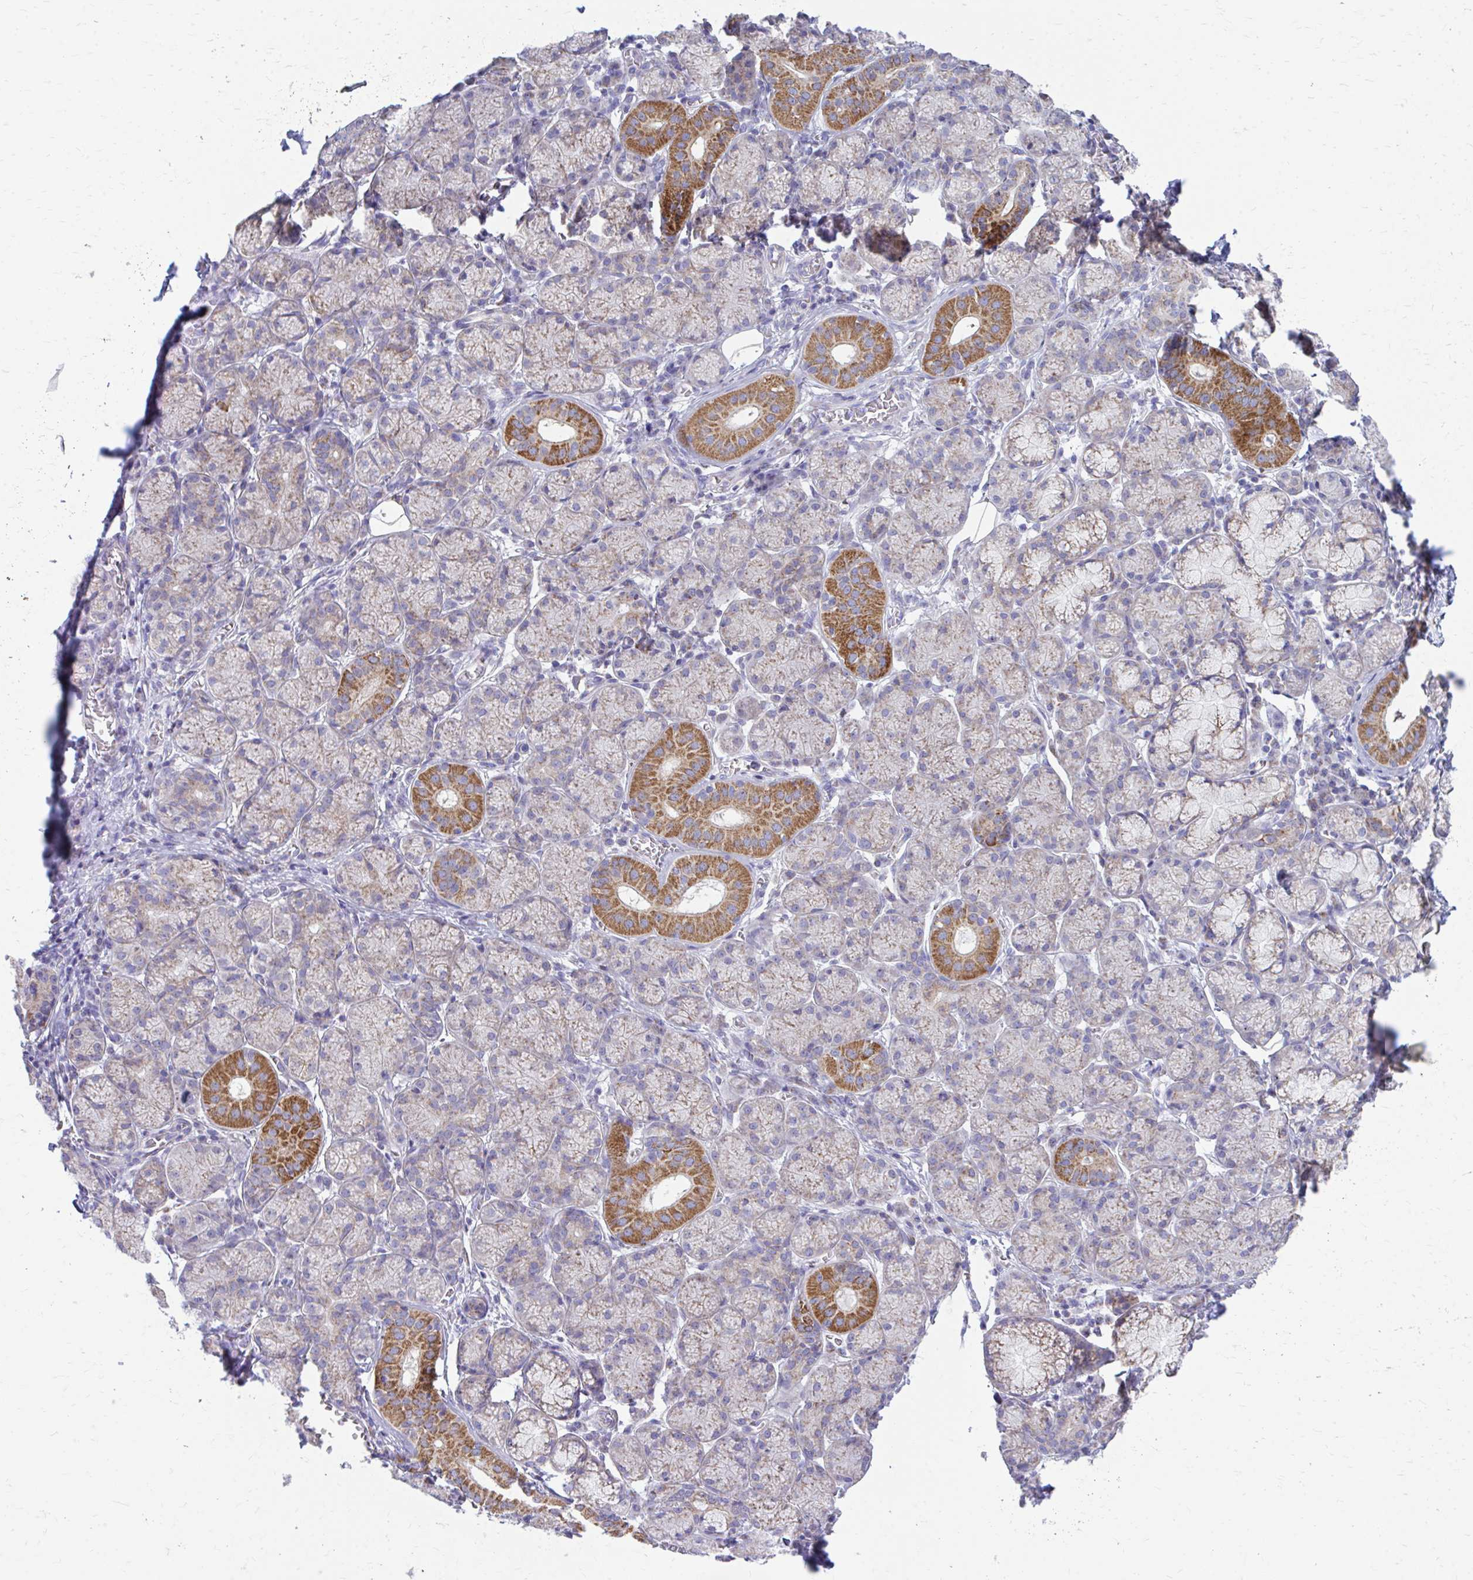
{"staining": {"intensity": "strong", "quantity": "25%-75%", "location": "cytoplasmic/membranous"}, "tissue": "salivary gland", "cell_type": "Glandular cells", "image_type": "normal", "snomed": [{"axis": "morphology", "description": "Normal tissue, NOS"}, {"axis": "topography", "description": "Salivary gland"}], "caption": "The photomicrograph shows a brown stain indicating the presence of a protein in the cytoplasmic/membranous of glandular cells in salivary gland. (brown staining indicates protein expression, while blue staining denotes nuclei).", "gene": "MRPL19", "patient": {"sex": "female", "age": 24}}